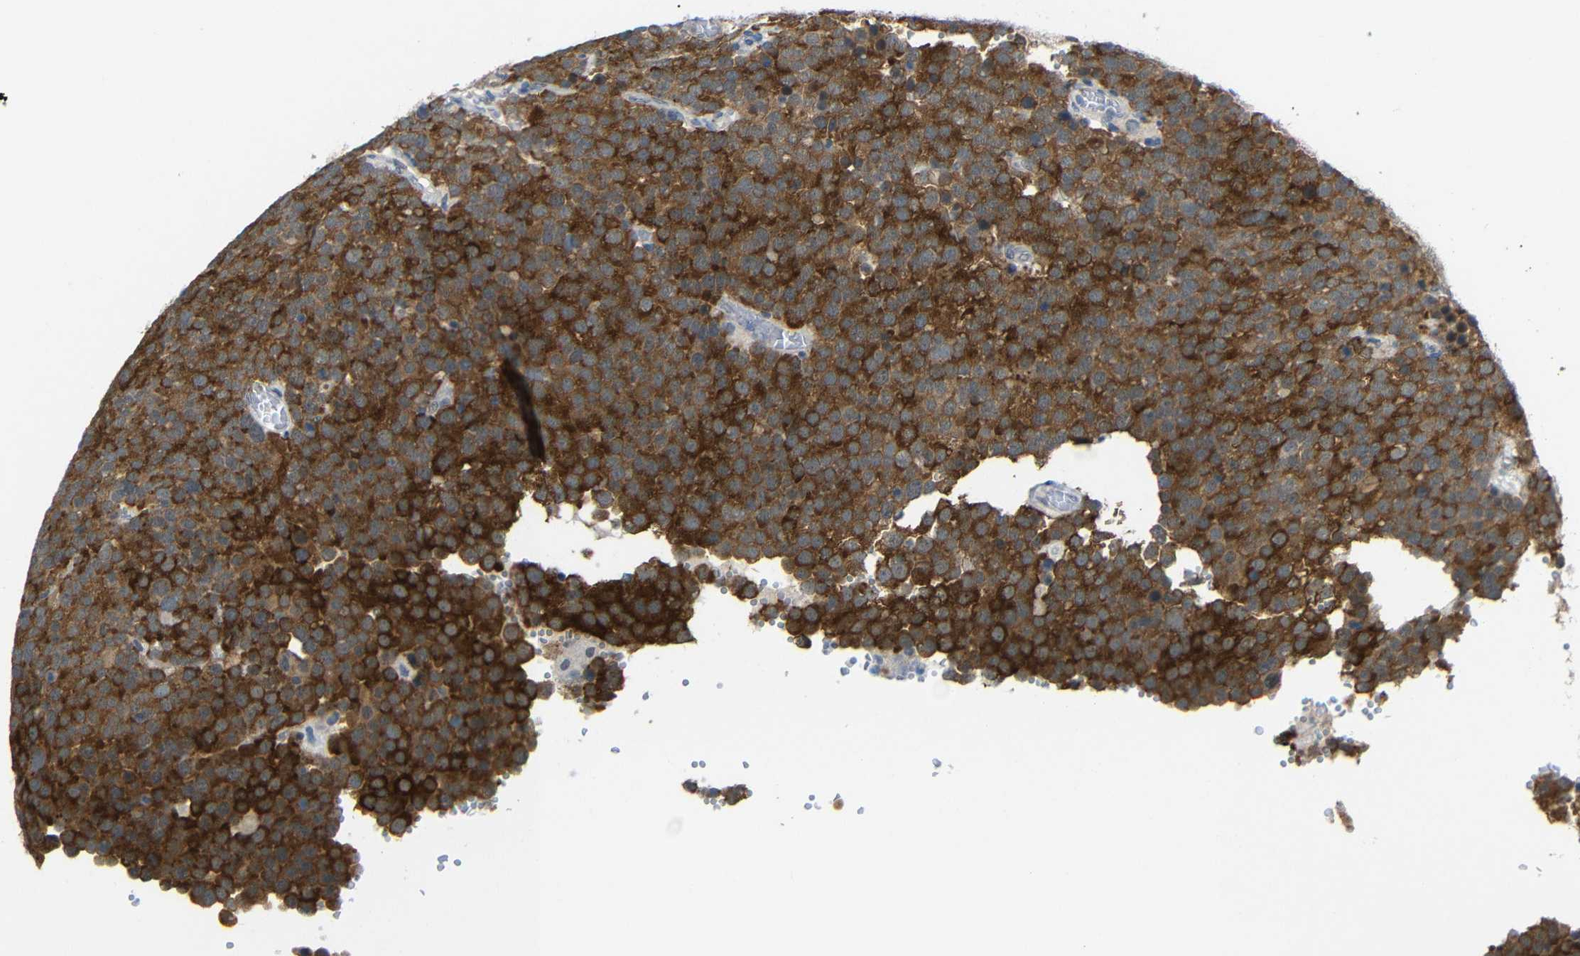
{"staining": {"intensity": "strong", "quantity": ">75%", "location": "cytoplasmic/membranous"}, "tissue": "testis cancer", "cell_type": "Tumor cells", "image_type": "cancer", "snomed": [{"axis": "morphology", "description": "Normal tissue, NOS"}, {"axis": "morphology", "description": "Seminoma, NOS"}, {"axis": "topography", "description": "Testis"}], "caption": "Immunohistochemistry of seminoma (testis) displays high levels of strong cytoplasmic/membranous staining in about >75% of tumor cells.", "gene": "GPR158", "patient": {"sex": "male", "age": 71}}